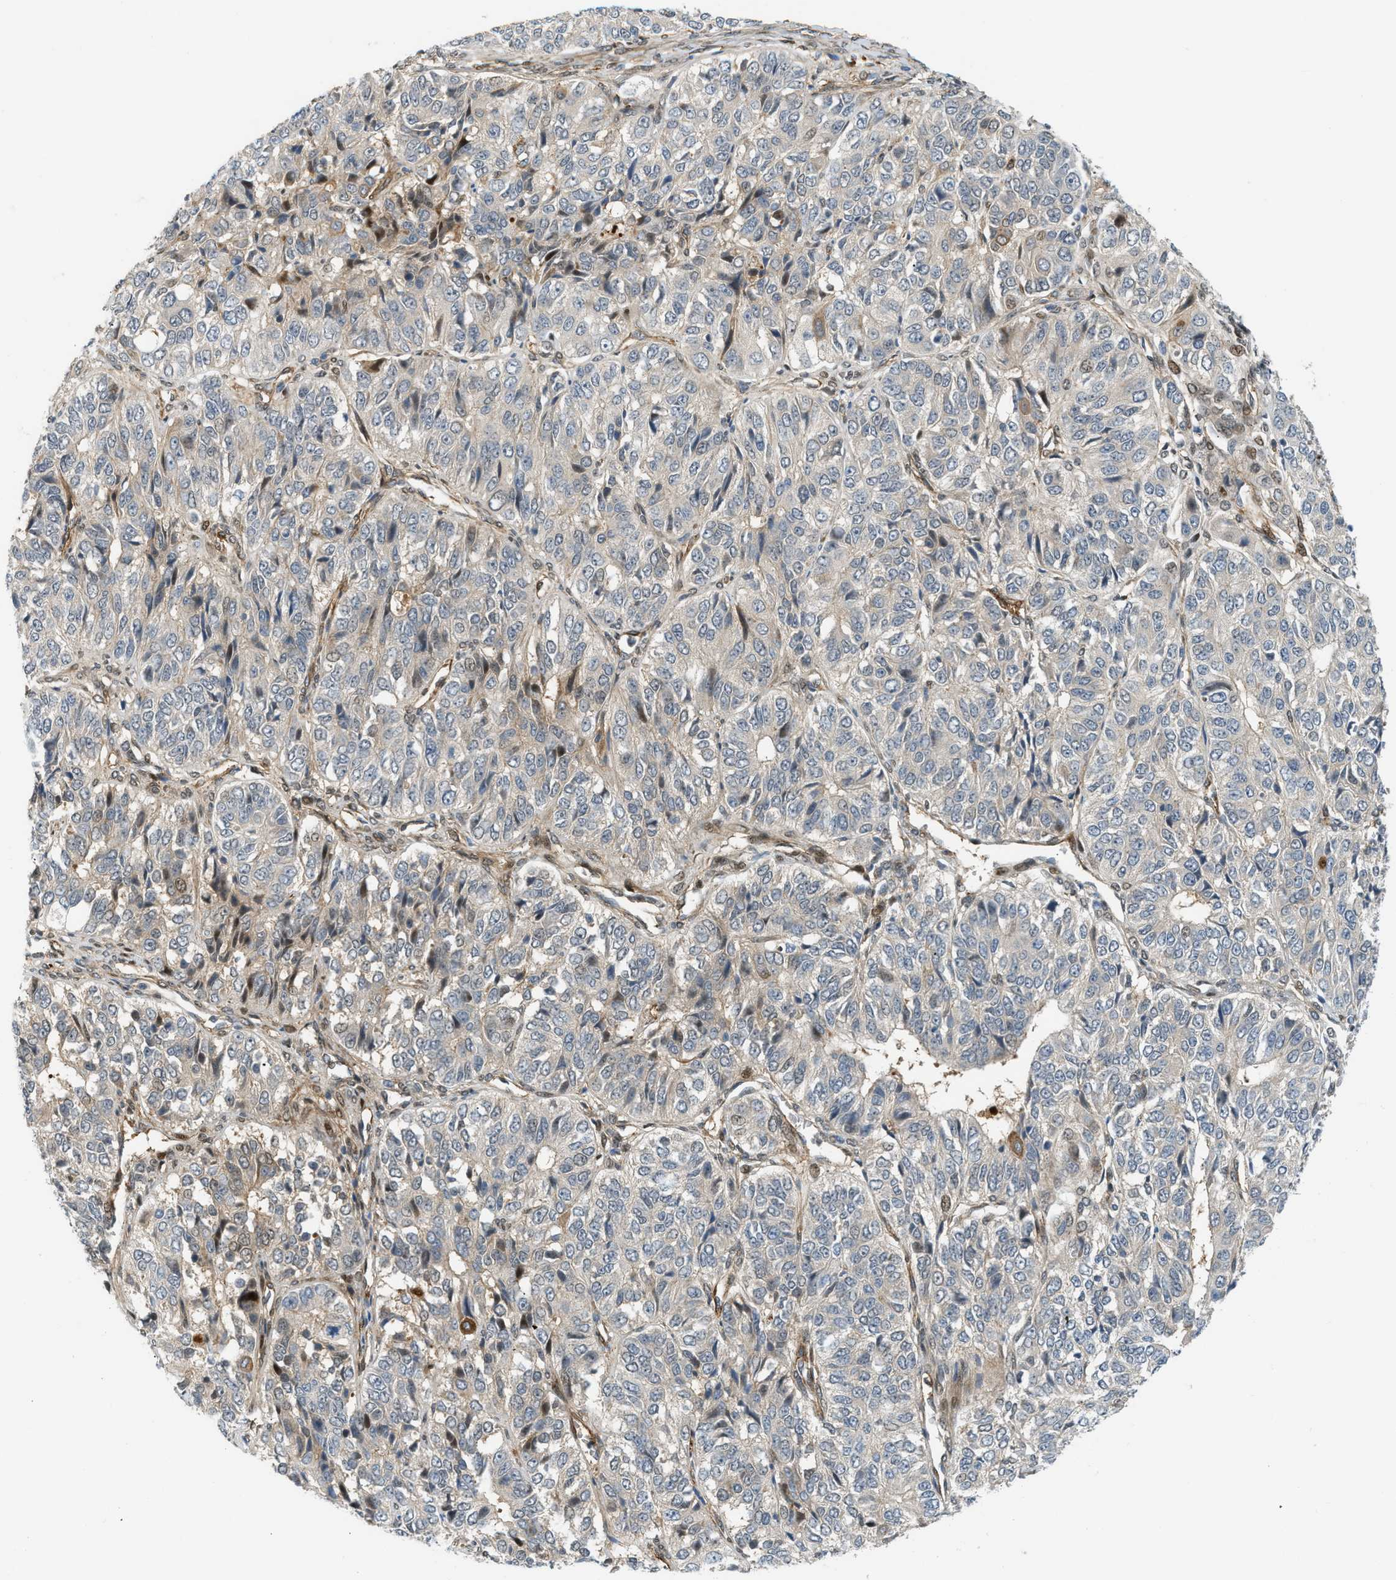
{"staining": {"intensity": "moderate", "quantity": "<25%", "location": "cytoplasmic/membranous"}, "tissue": "ovarian cancer", "cell_type": "Tumor cells", "image_type": "cancer", "snomed": [{"axis": "morphology", "description": "Carcinoma, endometroid"}, {"axis": "topography", "description": "Ovary"}], "caption": "An image of human ovarian cancer stained for a protein exhibits moderate cytoplasmic/membranous brown staining in tumor cells.", "gene": "EDNRA", "patient": {"sex": "female", "age": 51}}